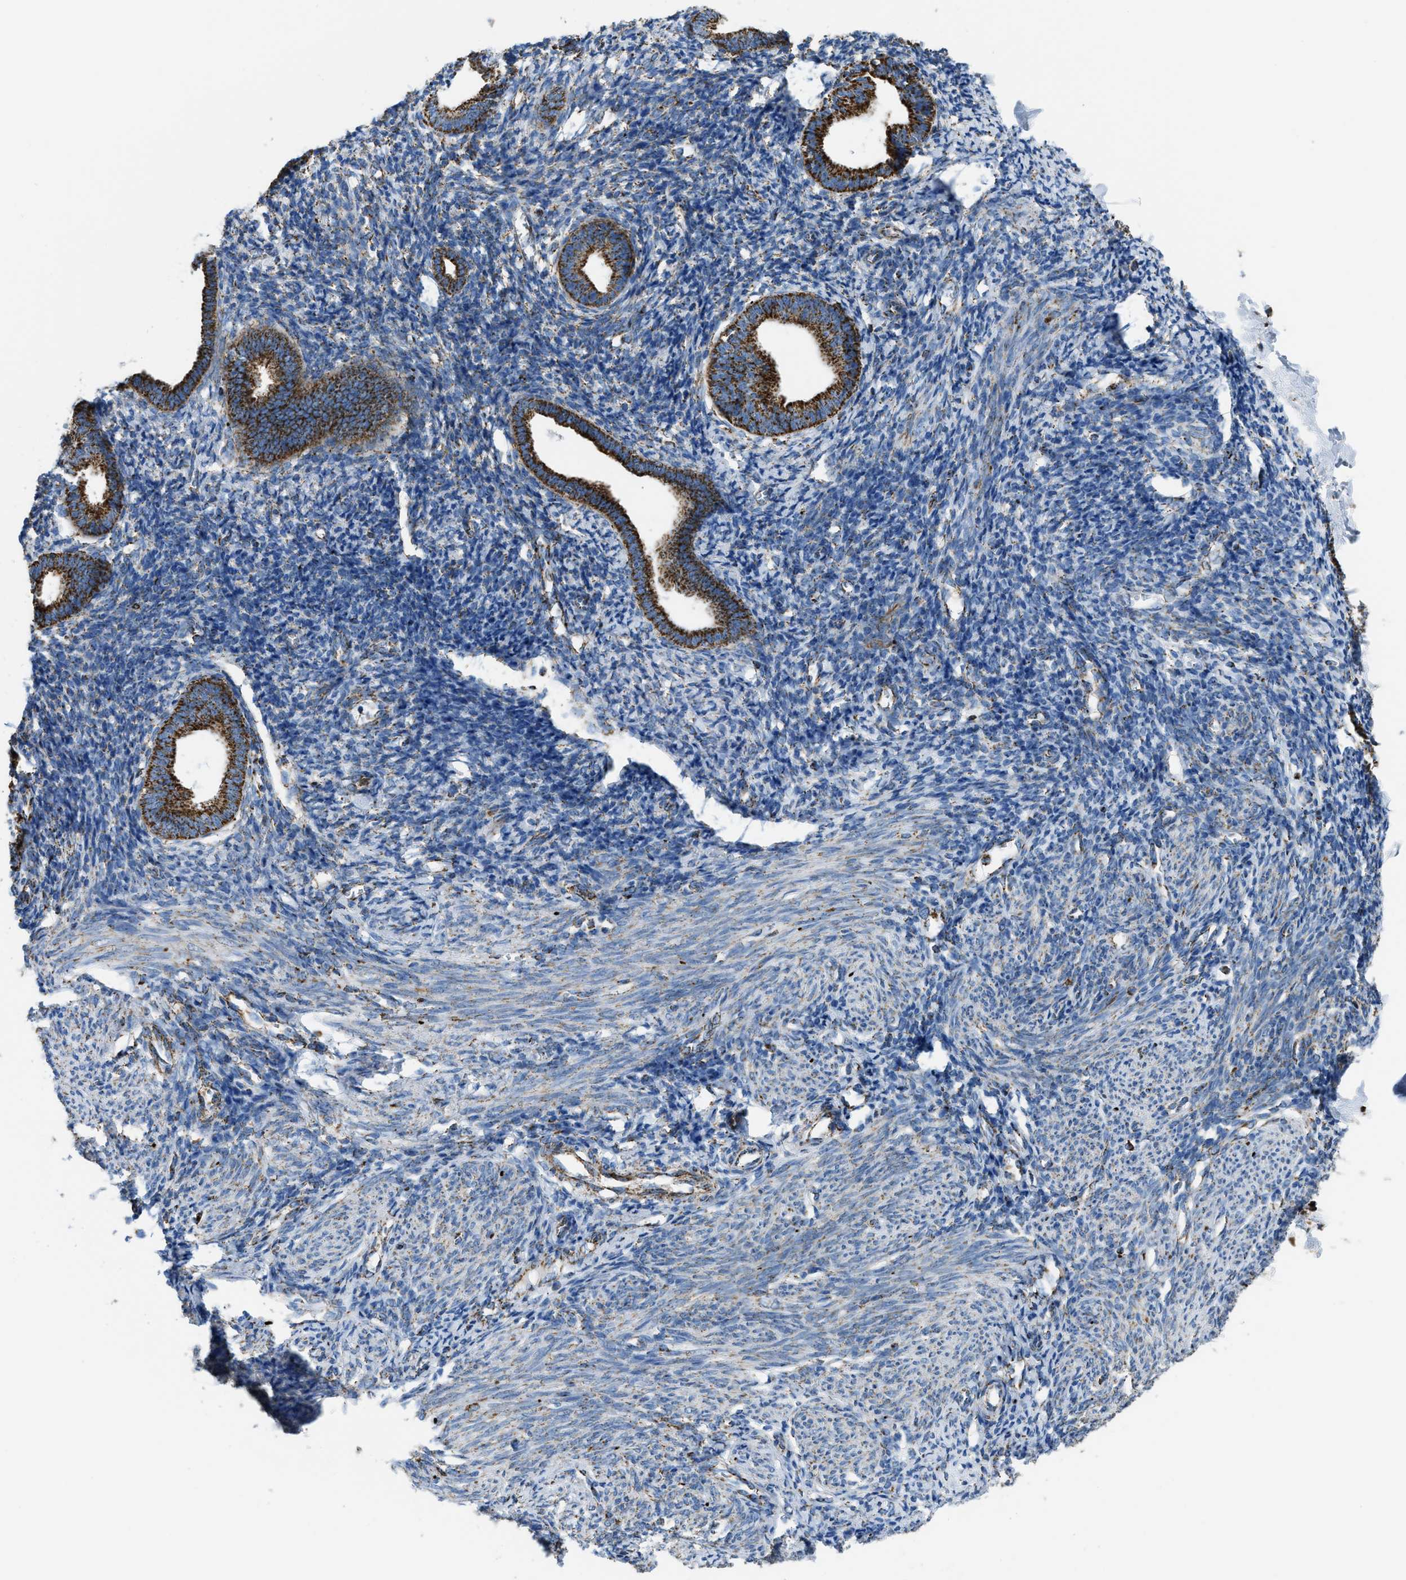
{"staining": {"intensity": "moderate", "quantity": "25%-75%", "location": "cytoplasmic/membranous"}, "tissue": "endometrium", "cell_type": "Cells in endometrial stroma", "image_type": "normal", "snomed": [{"axis": "morphology", "description": "Normal tissue, NOS"}, {"axis": "morphology", "description": "Adenocarcinoma, NOS"}, {"axis": "topography", "description": "Endometrium"}], "caption": "Immunohistochemical staining of benign human endometrium exhibits medium levels of moderate cytoplasmic/membranous positivity in about 25%-75% of cells in endometrial stroma.", "gene": "ETFB", "patient": {"sex": "female", "age": 57}}